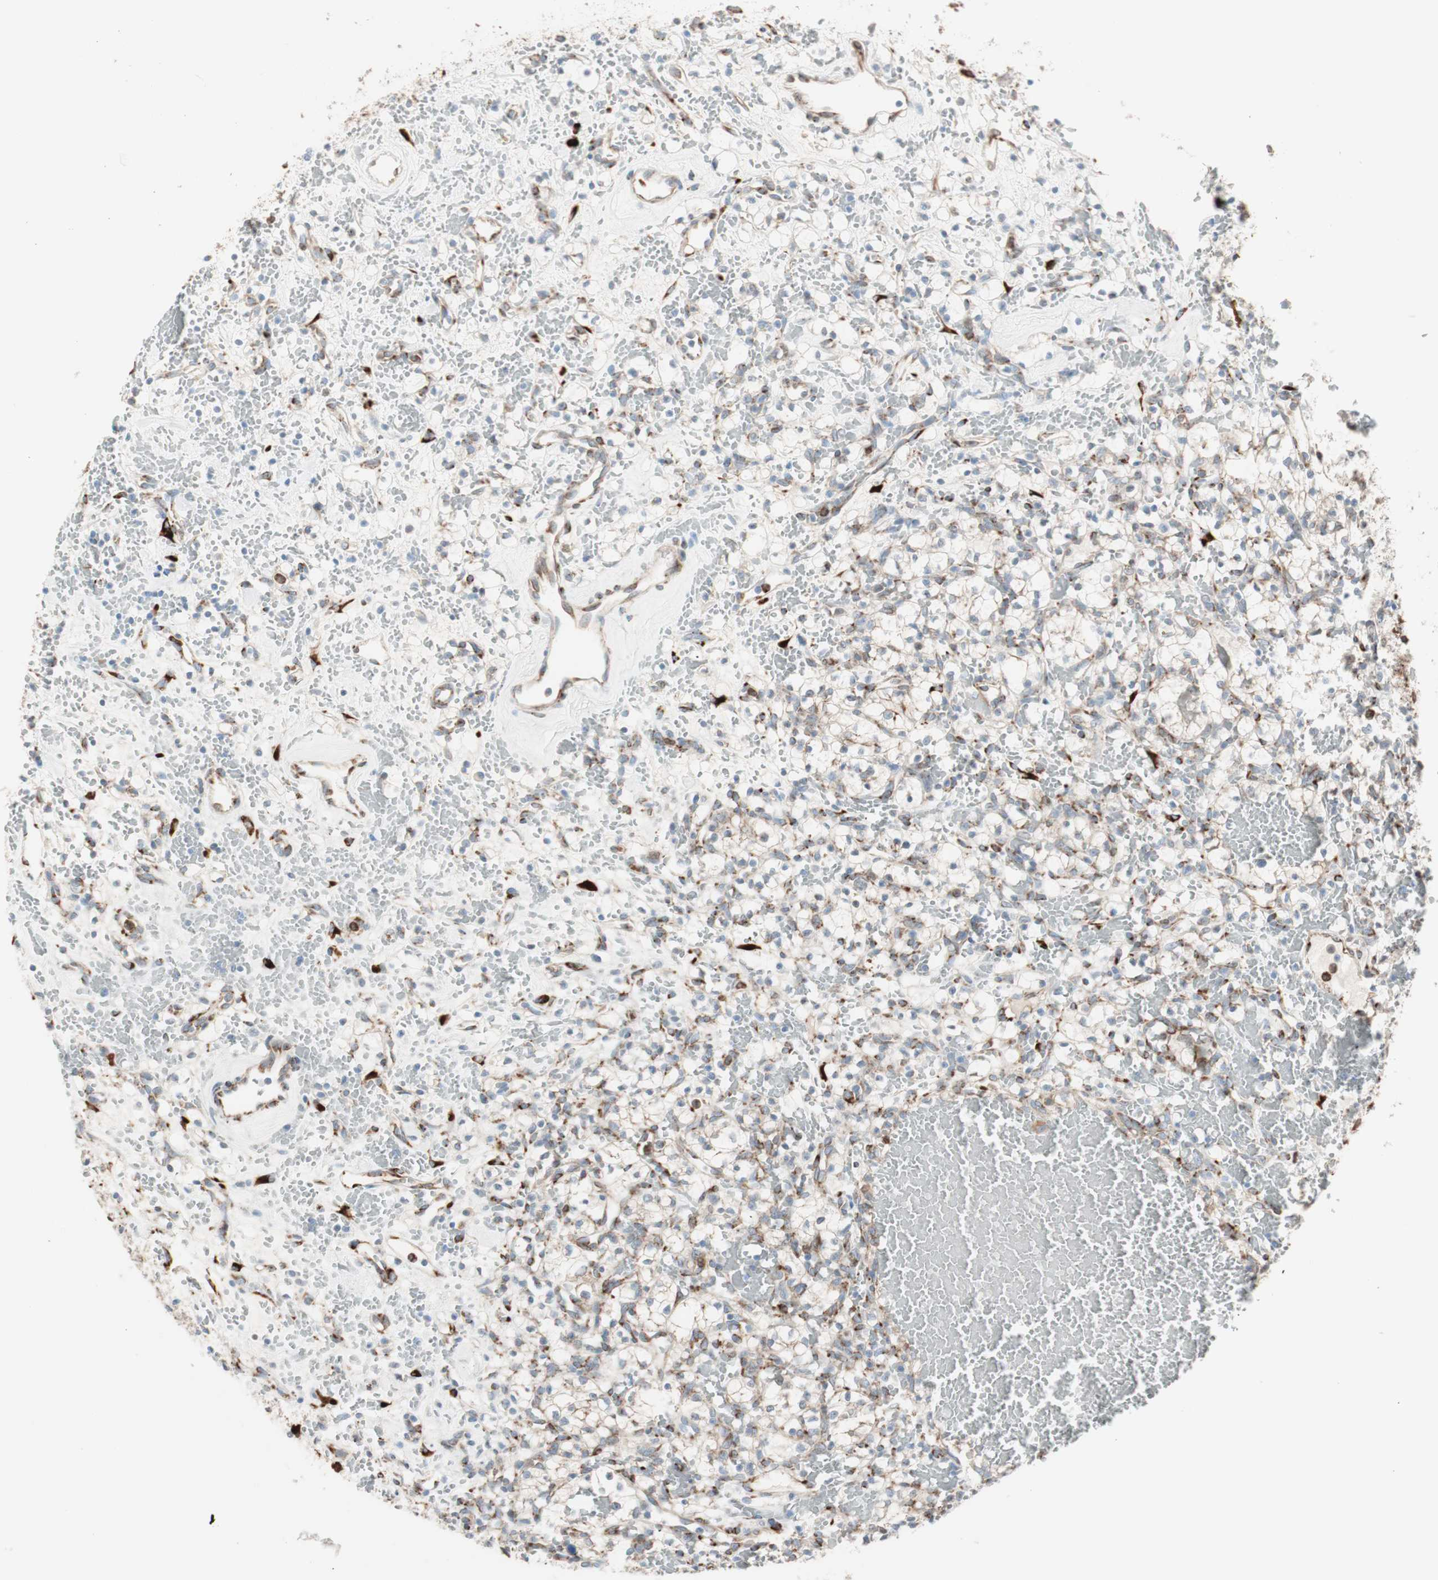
{"staining": {"intensity": "weak", "quantity": "<25%", "location": "cytoplasmic/membranous"}, "tissue": "renal cancer", "cell_type": "Tumor cells", "image_type": "cancer", "snomed": [{"axis": "morphology", "description": "Adenocarcinoma, NOS"}, {"axis": "topography", "description": "Kidney"}], "caption": "The immunohistochemistry histopathology image has no significant staining in tumor cells of renal adenocarcinoma tissue. Brightfield microscopy of immunohistochemistry (IHC) stained with DAB (brown) and hematoxylin (blue), captured at high magnification.", "gene": "P4HTM", "patient": {"sex": "female", "age": 60}}